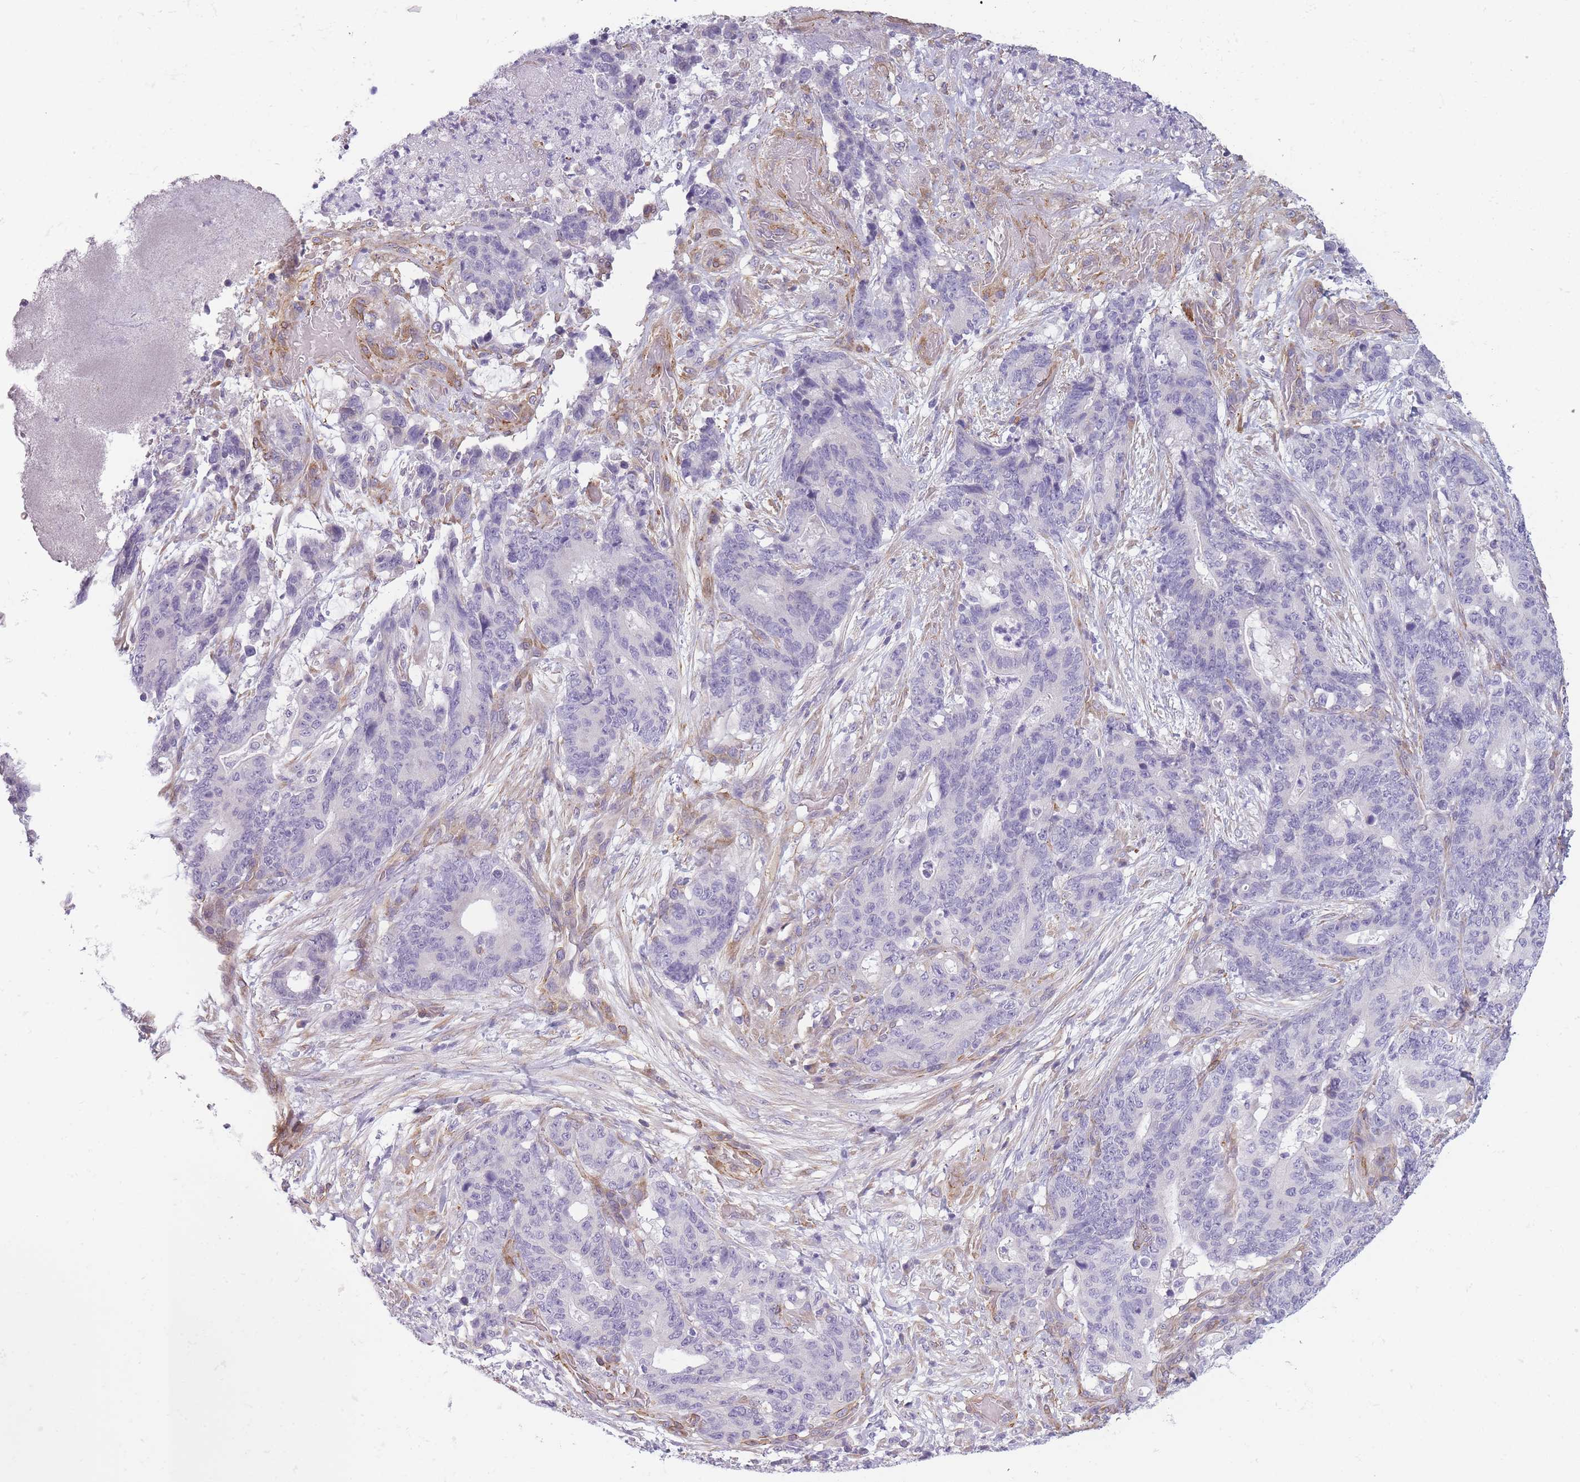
{"staining": {"intensity": "negative", "quantity": "none", "location": "none"}, "tissue": "stomach cancer", "cell_type": "Tumor cells", "image_type": "cancer", "snomed": [{"axis": "morphology", "description": "Normal tissue, NOS"}, {"axis": "morphology", "description": "Adenocarcinoma, NOS"}, {"axis": "topography", "description": "Stomach"}], "caption": "IHC histopathology image of neoplastic tissue: stomach cancer stained with DAB displays no significant protein expression in tumor cells. The staining is performed using DAB brown chromogen with nuclei counter-stained in using hematoxylin.", "gene": "OR6B3", "patient": {"sex": "female", "age": 64}}